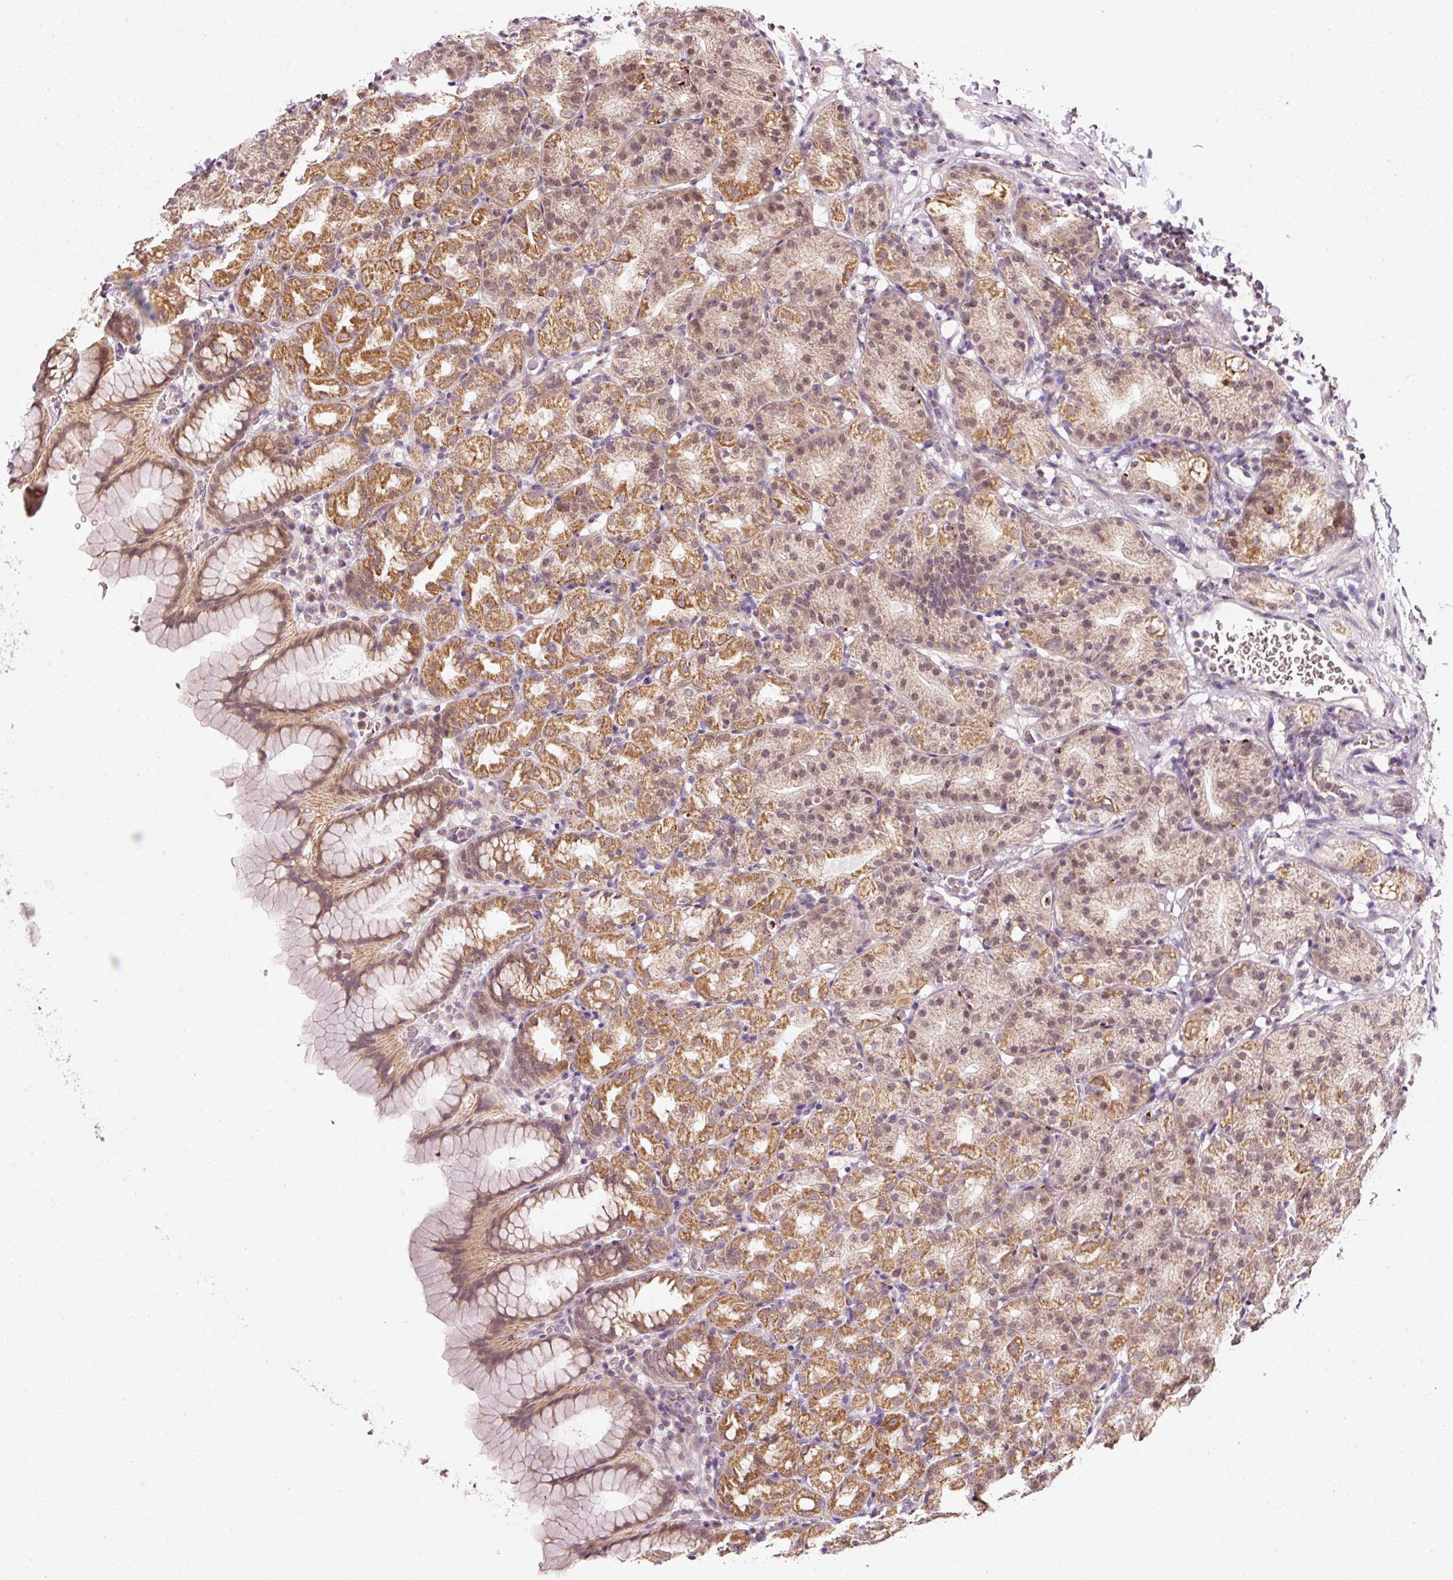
{"staining": {"intensity": "moderate", "quantity": "25%-75%", "location": "cytoplasmic/membranous,nuclear"}, "tissue": "stomach", "cell_type": "Glandular cells", "image_type": "normal", "snomed": [{"axis": "morphology", "description": "Normal tissue, NOS"}, {"axis": "topography", "description": "Stomach, upper"}], "caption": "High-magnification brightfield microscopy of unremarkable stomach stained with DAB (brown) and counterstained with hematoxylin (blue). glandular cells exhibit moderate cytoplasmic/membranous,nuclear staining is identified in approximately25%-75% of cells.", "gene": "ZNF460", "patient": {"sex": "female", "age": 81}}